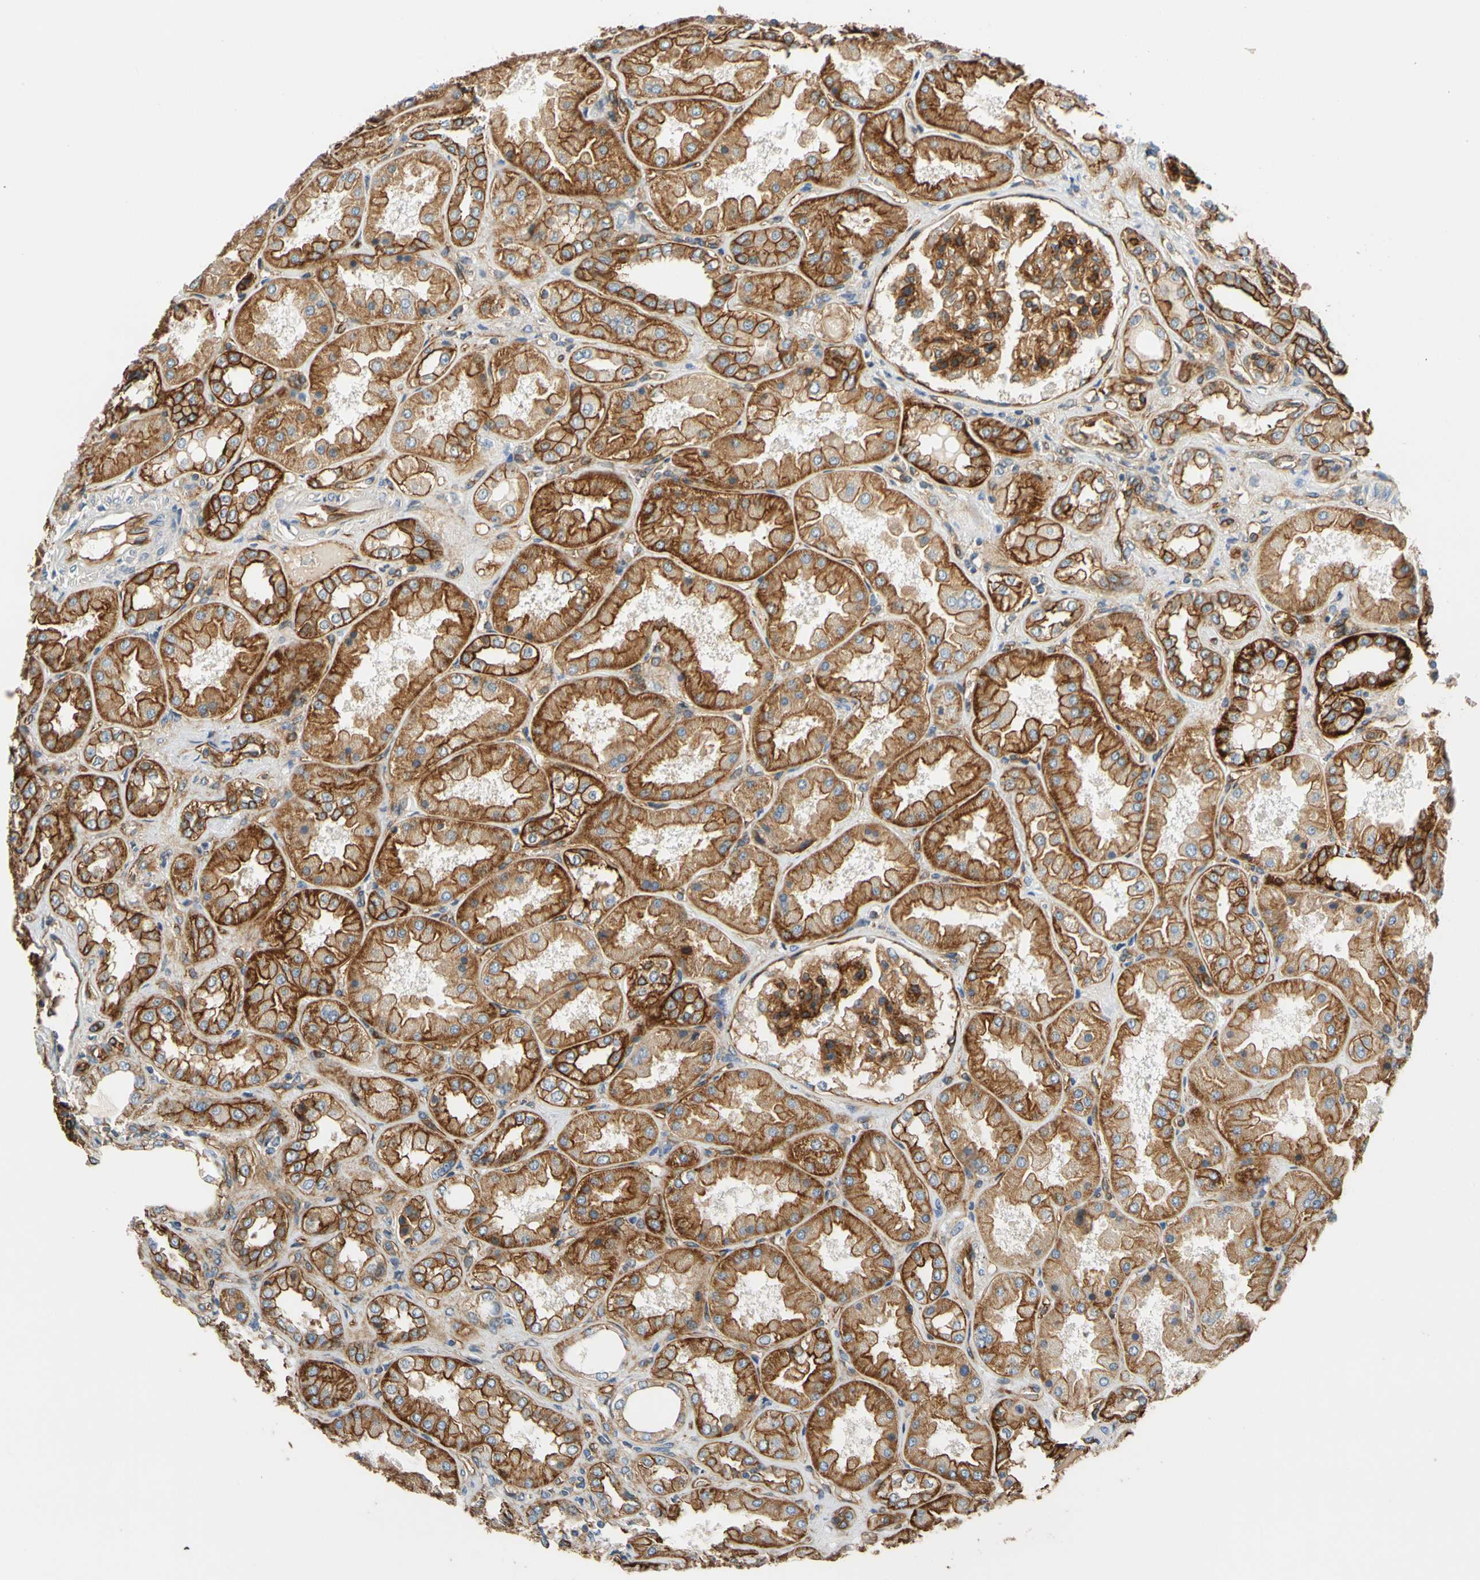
{"staining": {"intensity": "strong", "quantity": ">75%", "location": "cytoplasmic/membranous"}, "tissue": "kidney", "cell_type": "Cells in glomeruli", "image_type": "normal", "snomed": [{"axis": "morphology", "description": "Normal tissue, NOS"}, {"axis": "topography", "description": "Kidney"}], "caption": "Protein expression analysis of benign human kidney reveals strong cytoplasmic/membranous expression in about >75% of cells in glomeruli. (DAB (3,3'-diaminobenzidine) = brown stain, brightfield microscopy at high magnification).", "gene": "SPTAN1", "patient": {"sex": "female", "age": 56}}